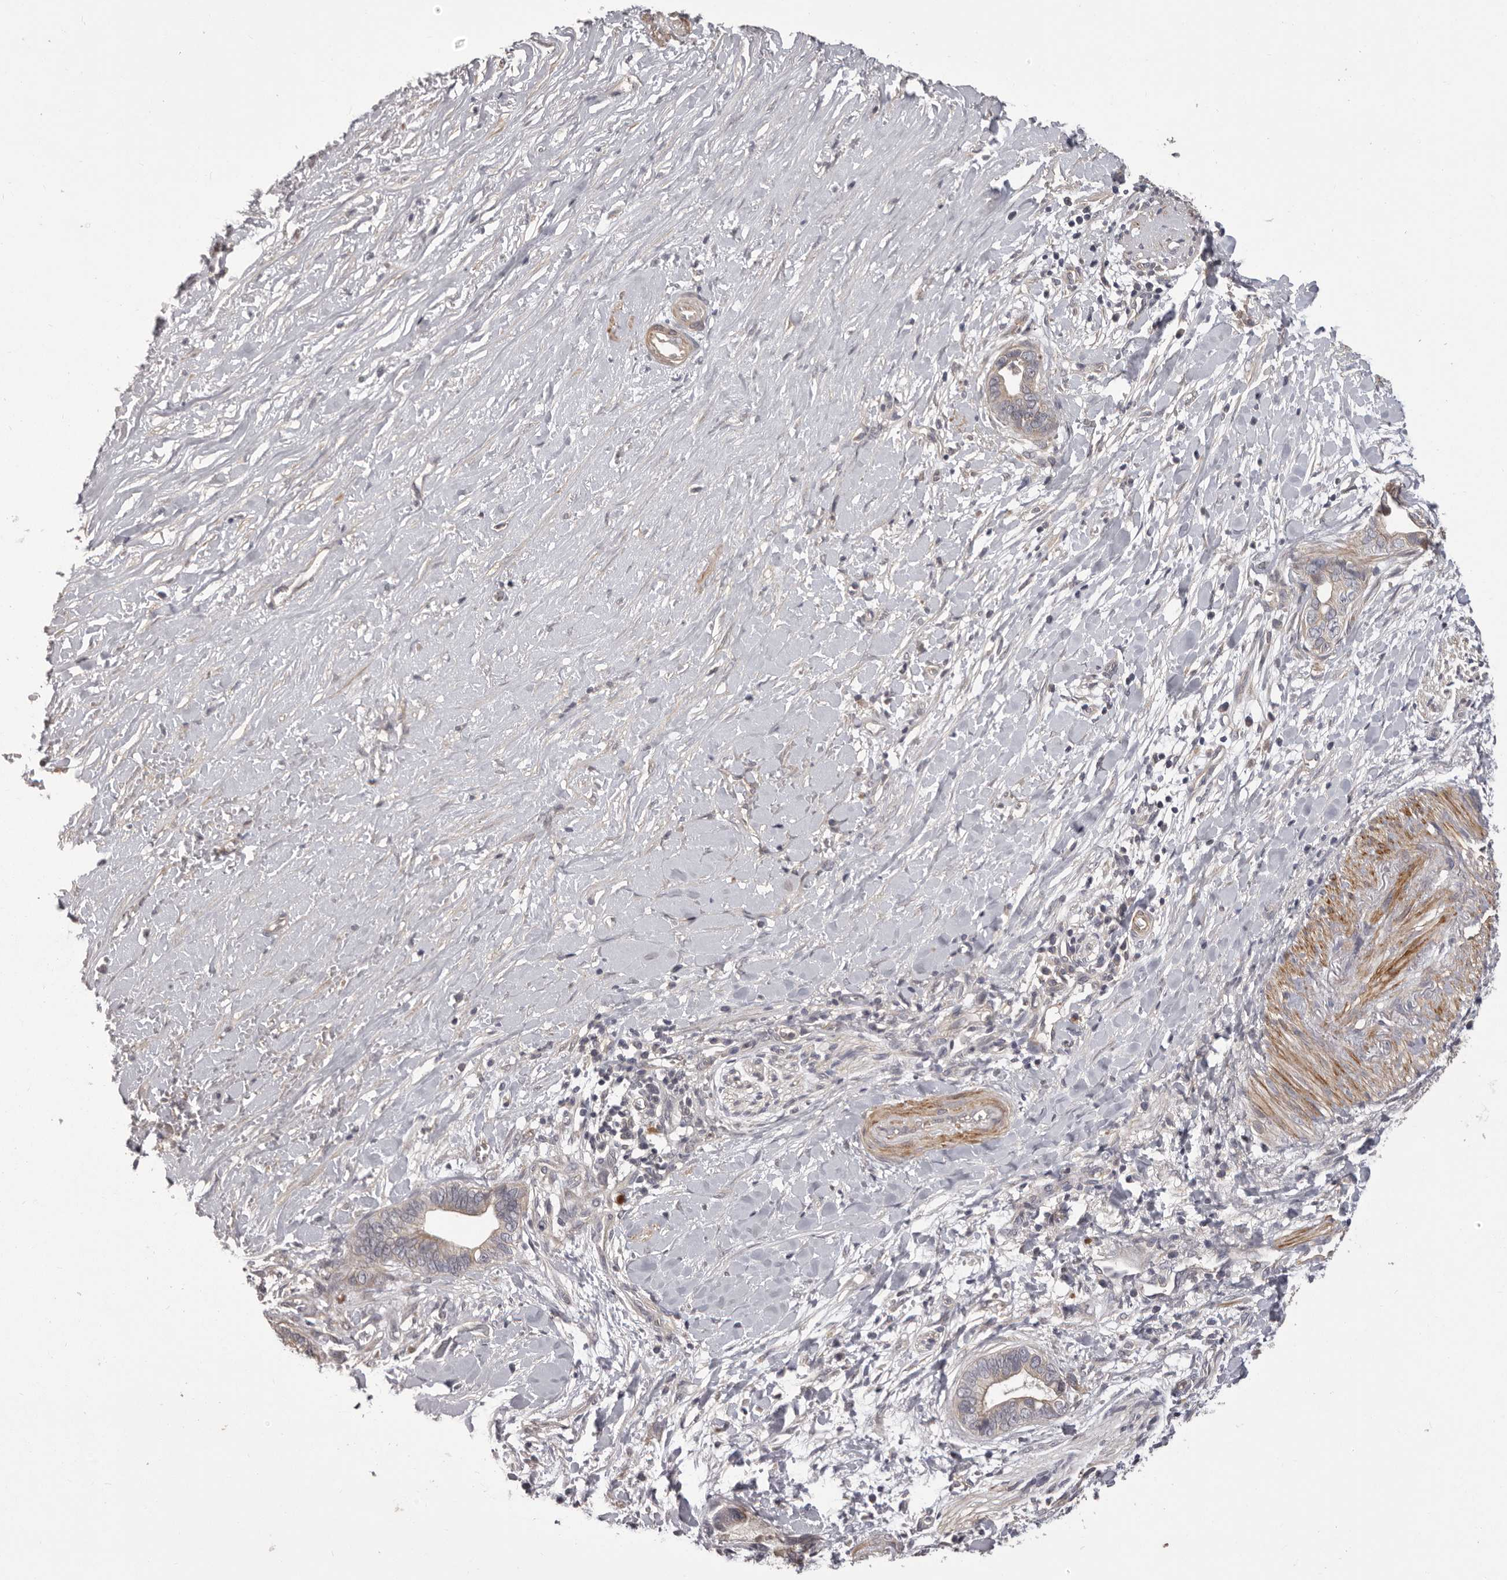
{"staining": {"intensity": "weak", "quantity": "<25%", "location": "cytoplasmic/membranous"}, "tissue": "liver cancer", "cell_type": "Tumor cells", "image_type": "cancer", "snomed": [{"axis": "morphology", "description": "Cholangiocarcinoma"}, {"axis": "topography", "description": "Liver"}], "caption": "Tumor cells show no significant positivity in cholangiocarcinoma (liver).", "gene": "HRH1", "patient": {"sex": "female", "age": 79}}